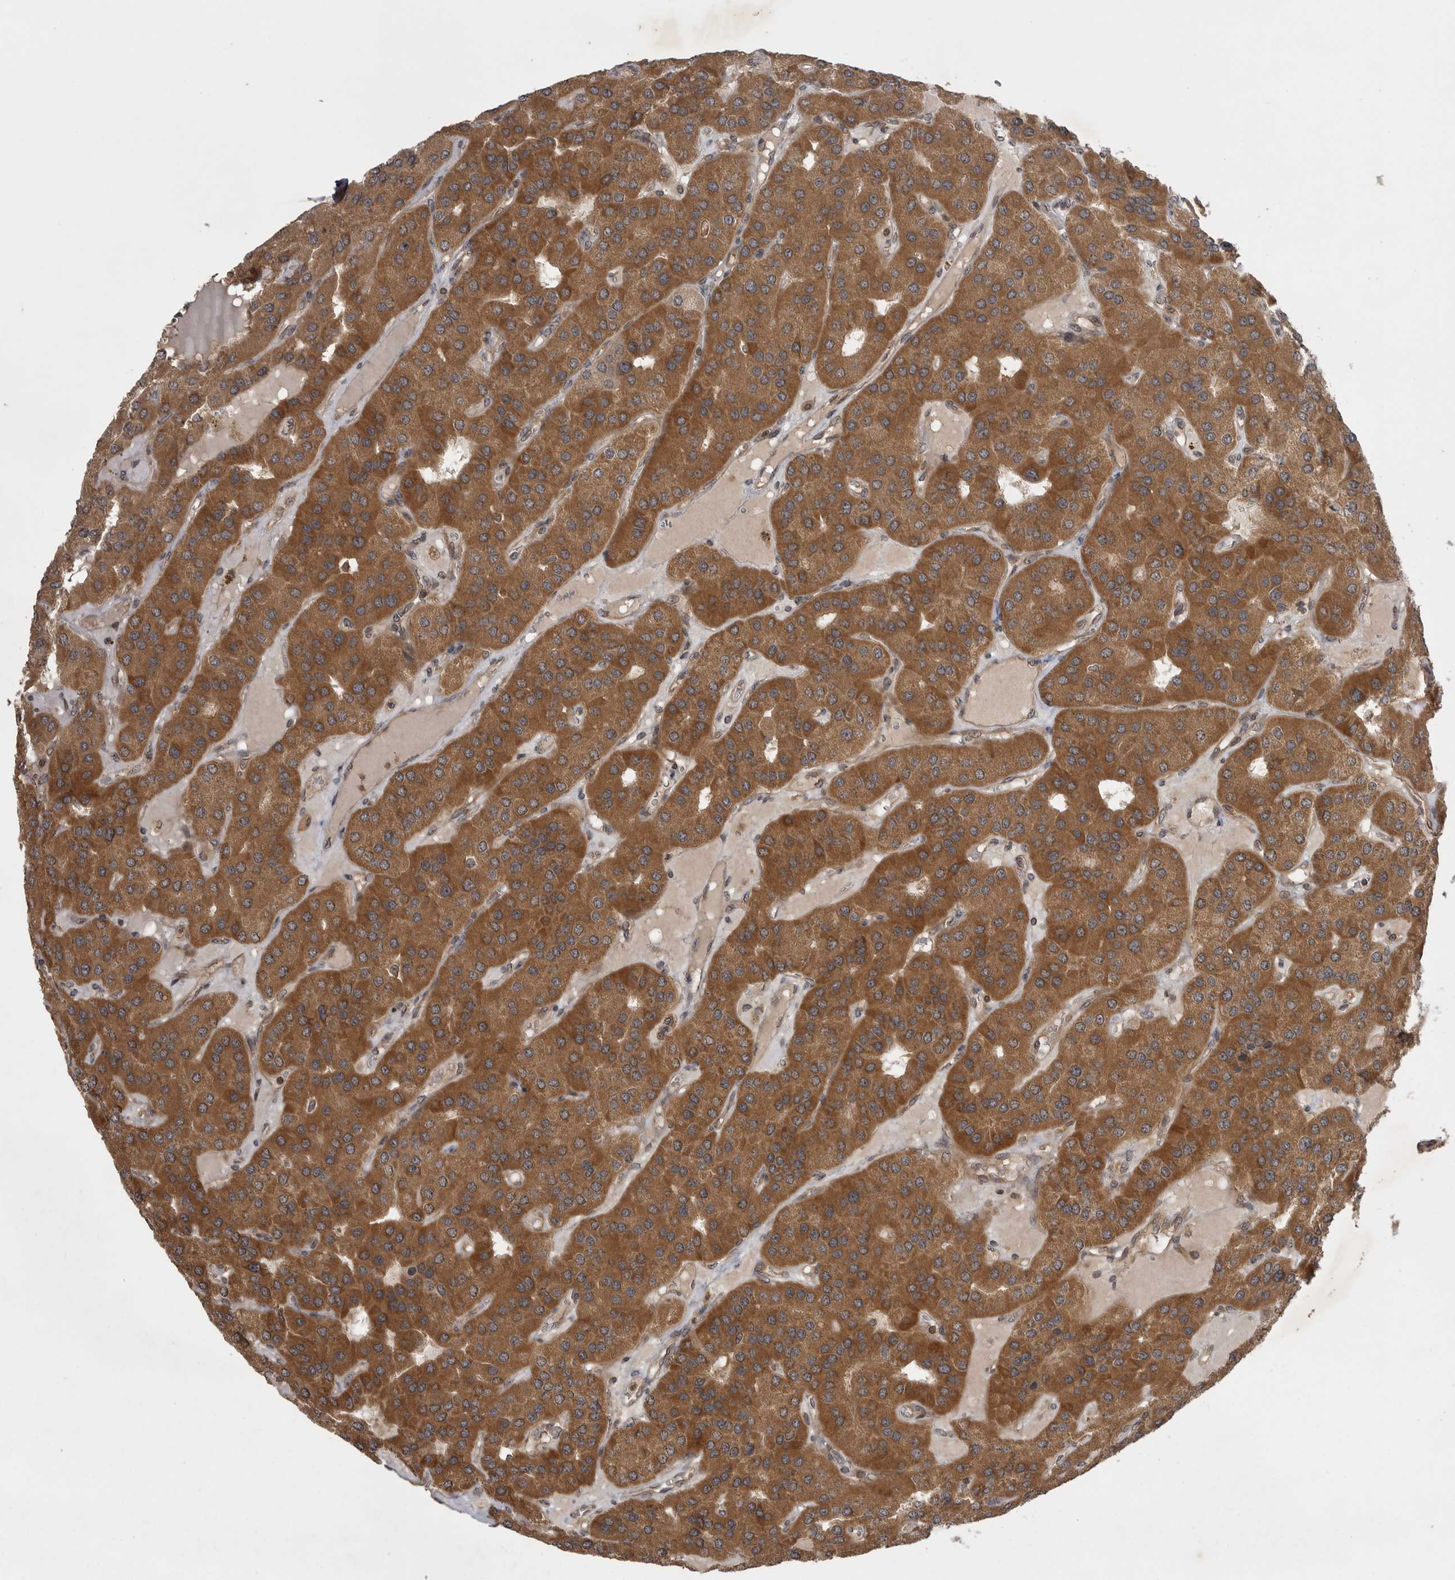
{"staining": {"intensity": "moderate", "quantity": ">75%", "location": "cytoplasmic/membranous"}, "tissue": "parathyroid gland", "cell_type": "Glandular cells", "image_type": "normal", "snomed": [{"axis": "morphology", "description": "Normal tissue, NOS"}, {"axis": "morphology", "description": "Adenoma, NOS"}, {"axis": "topography", "description": "Parathyroid gland"}], "caption": "Moderate cytoplasmic/membranous expression for a protein is seen in about >75% of glandular cells of benign parathyroid gland using immunohistochemistry.", "gene": "STK24", "patient": {"sex": "female", "age": 86}}